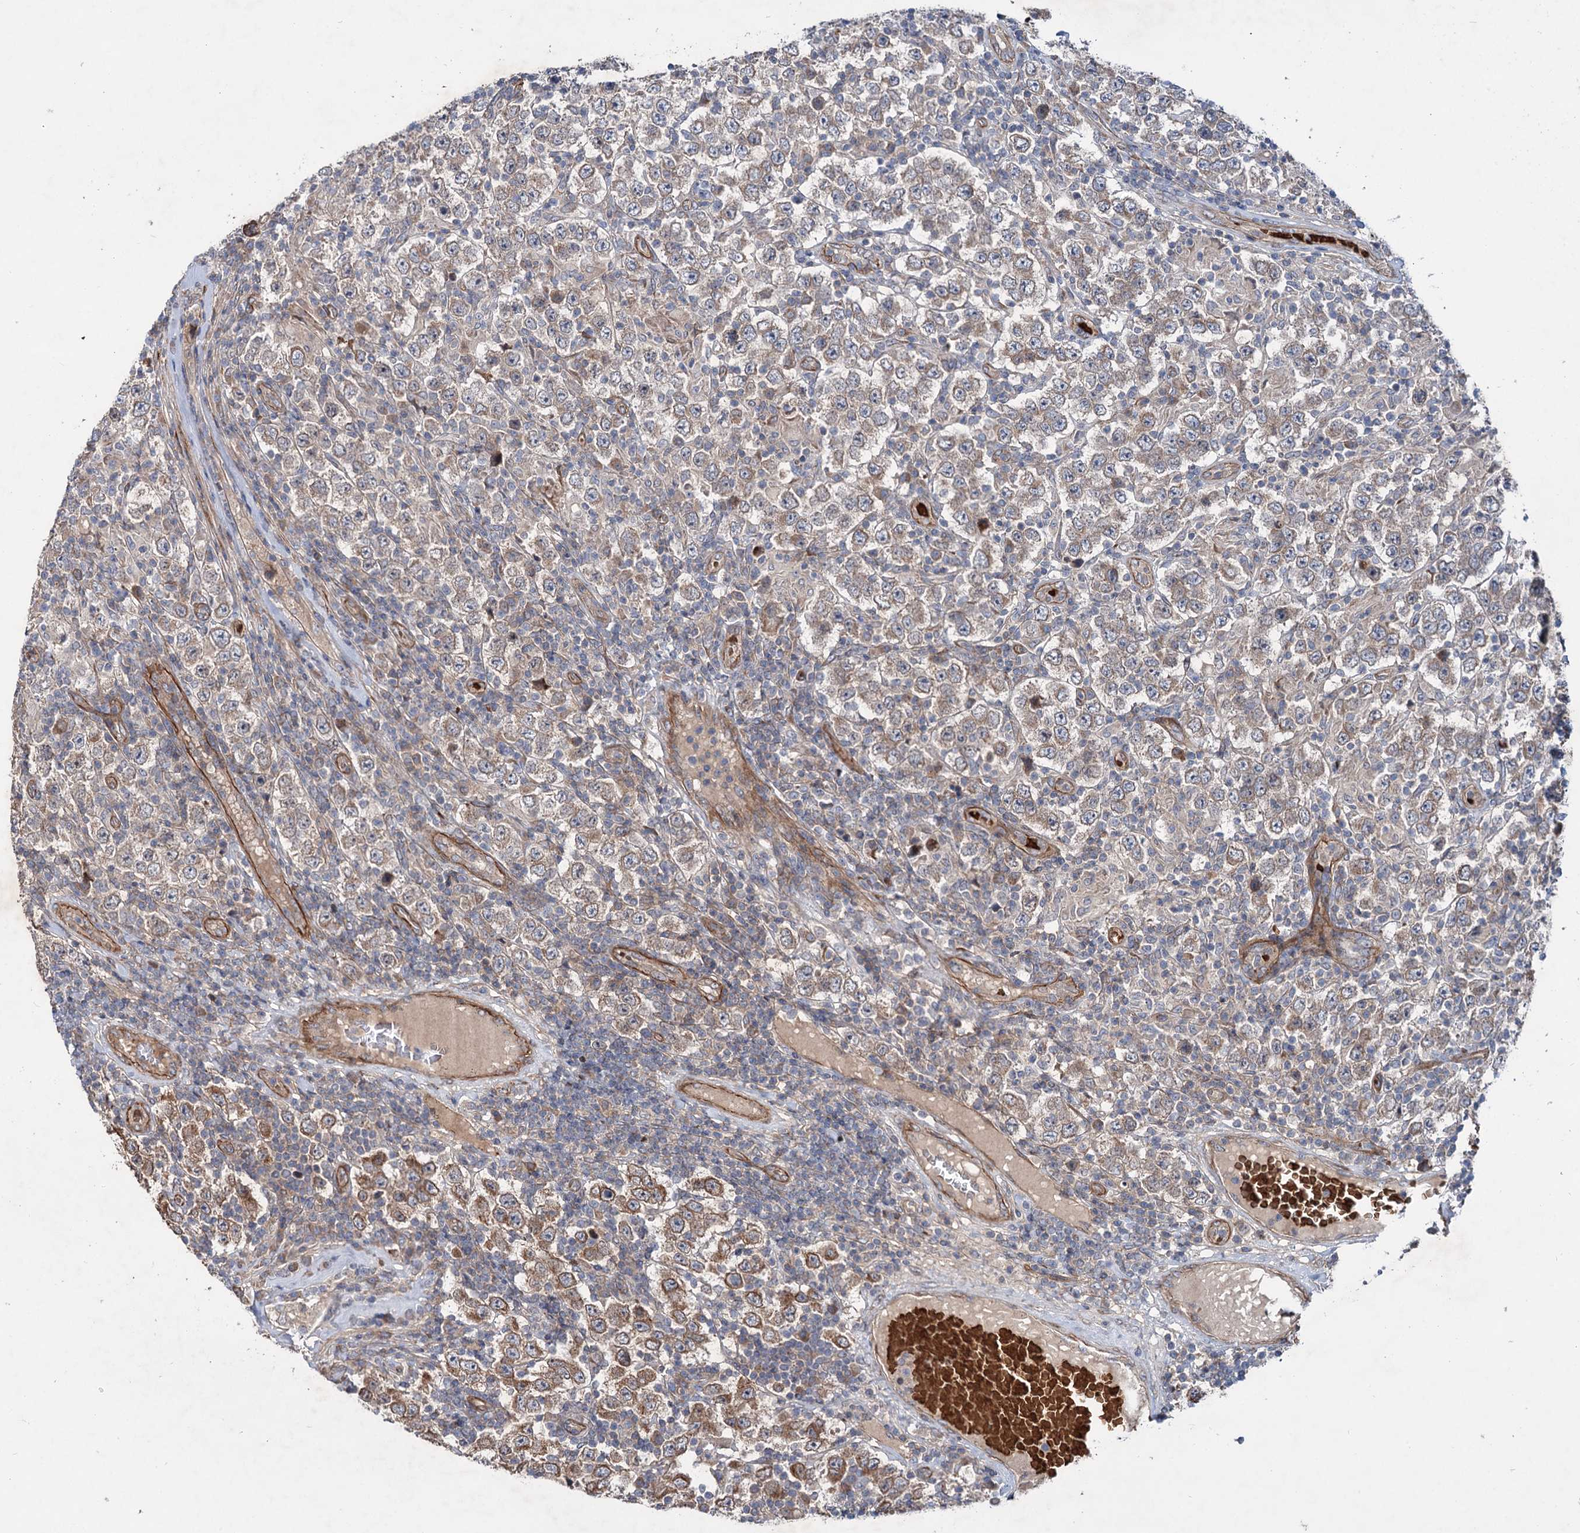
{"staining": {"intensity": "weak", "quantity": ">75%", "location": "cytoplasmic/membranous"}, "tissue": "testis cancer", "cell_type": "Tumor cells", "image_type": "cancer", "snomed": [{"axis": "morphology", "description": "Normal tissue, NOS"}, {"axis": "morphology", "description": "Urothelial carcinoma, High grade"}, {"axis": "morphology", "description": "Seminoma, NOS"}, {"axis": "morphology", "description": "Carcinoma, Embryonal, NOS"}, {"axis": "topography", "description": "Urinary bladder"}, {"axis": "topography", "description": "Testis"}], "caption": "The image demonstrates staining of testis cancer (high-grade urothelial carcinoma), revealing weak cytoplasmic/membranous protein positivity (brown color) within tumor cells.", "gene": "PTDSS2", "patient": {"sex": "male", "age": 41}}